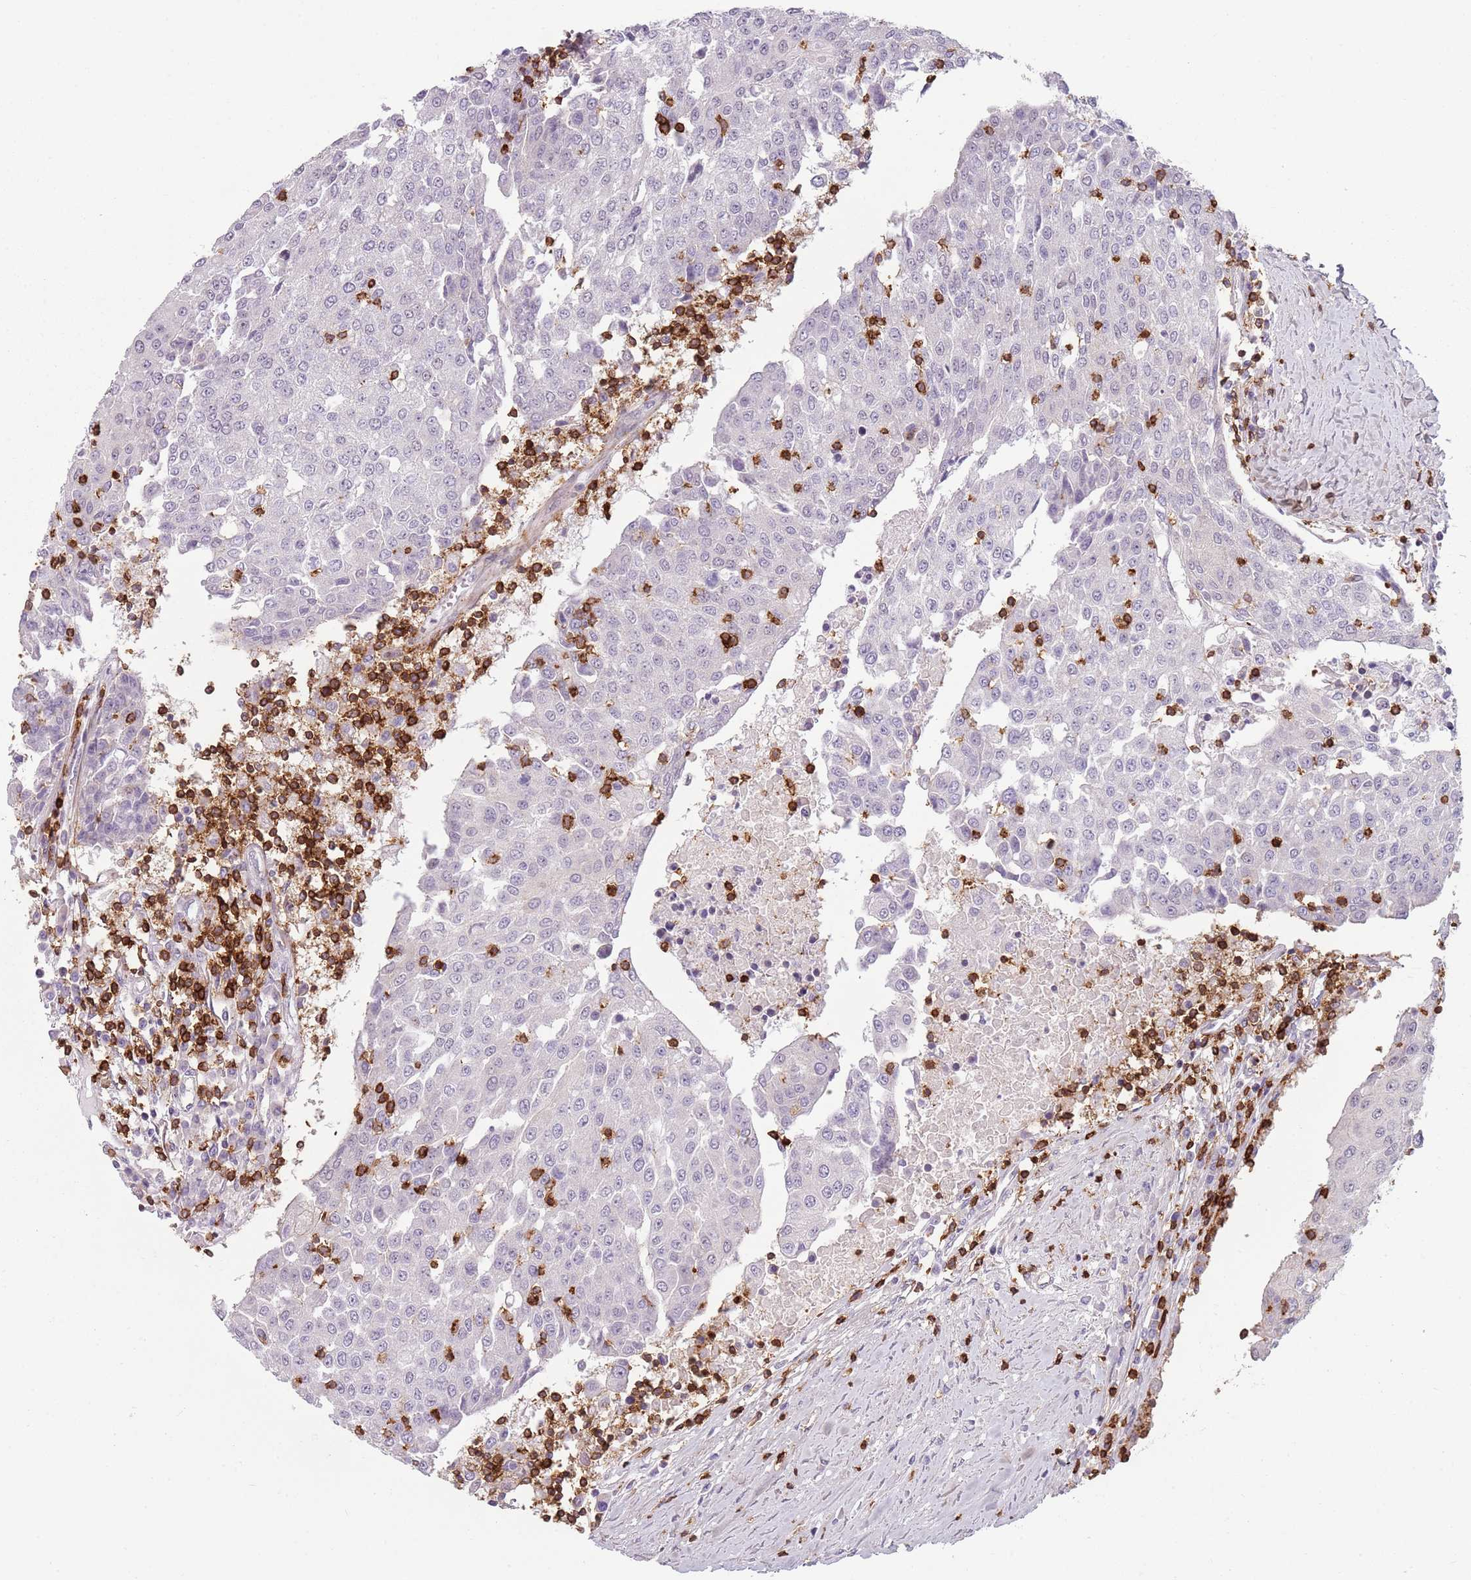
{"staining": {"intensity": "negative", "quantity": "none", "location": "none"}, "tissue": "urothelial cancer", "cell_type": "Tumor cells", "image_type": "cancer", "snomed": [{"axis": "morphology", "description": "Urothelial carcinoma, High grade"}, {"axis": "topography", "description": "Urinary bladder"}], "caption": "The photomicrograph demonstrates no staining of tumor cells in urothelial carcinoma (high-grade).", "gene": "ZNF583", "patient": {"sex": "female", "age": 85}}